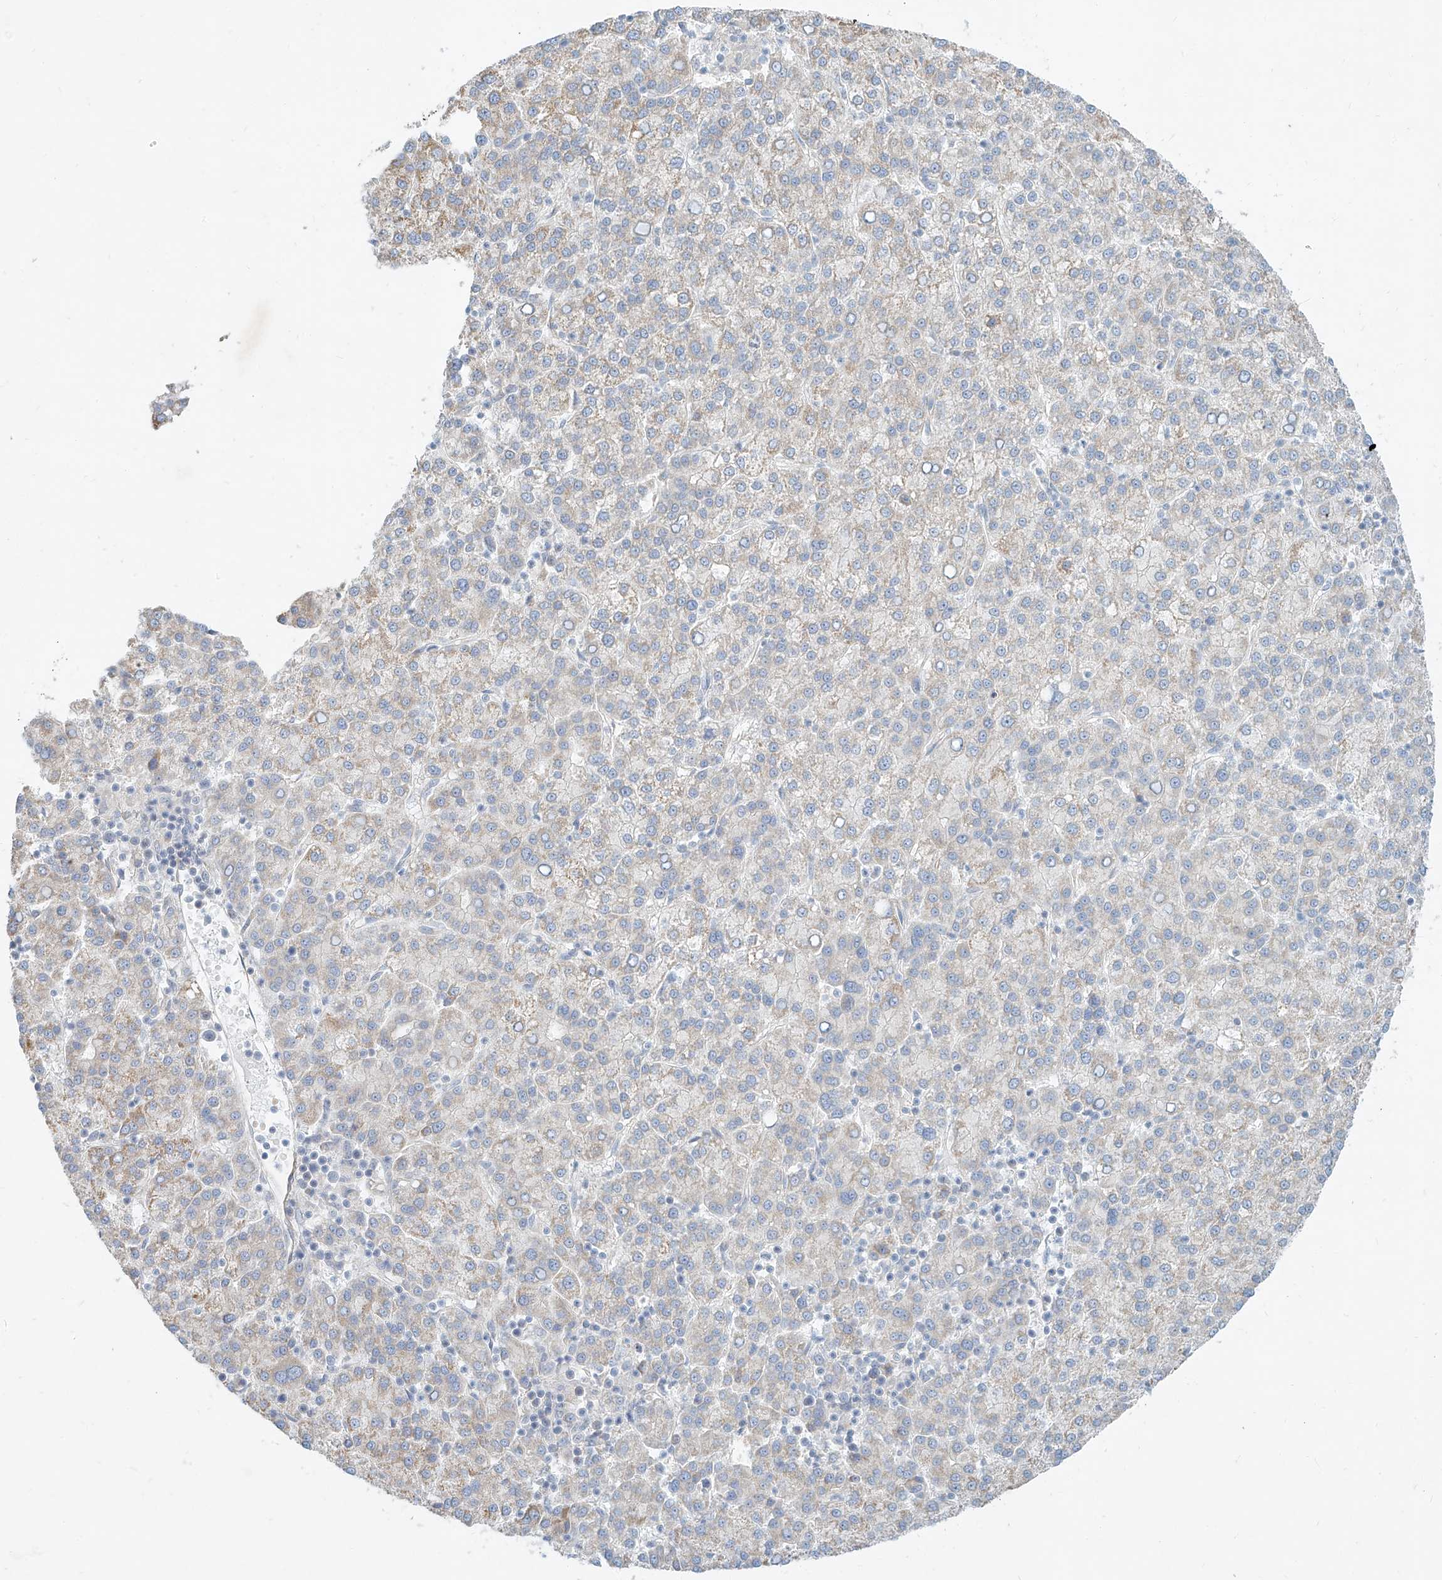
{"staining": {"intensity": "weak", "quantity": "25%-75%", "location": "cytoplasmic/membranous"}, "tissue": "liver cancer", "cell_type": "Tumor cells", "image_type": "cancer", "snomed": [{"axis": "morphology", "description": "Carcinoma, Hepatocellular, NOS"}, {"axis": "topography", "description": "Liver"}], "caption": "A brown stain highlights weak cytoplasmic/membranous staining of a protein in human liver cancer tumor cells. (Stains: DAB (3,3'-diaminobenzidine) in brown, nuclei in blue, Microscopy: brightfield microscopy at high magnification).", "gene": "AJM1", "patient": {"sex": "female", "age": 58}}